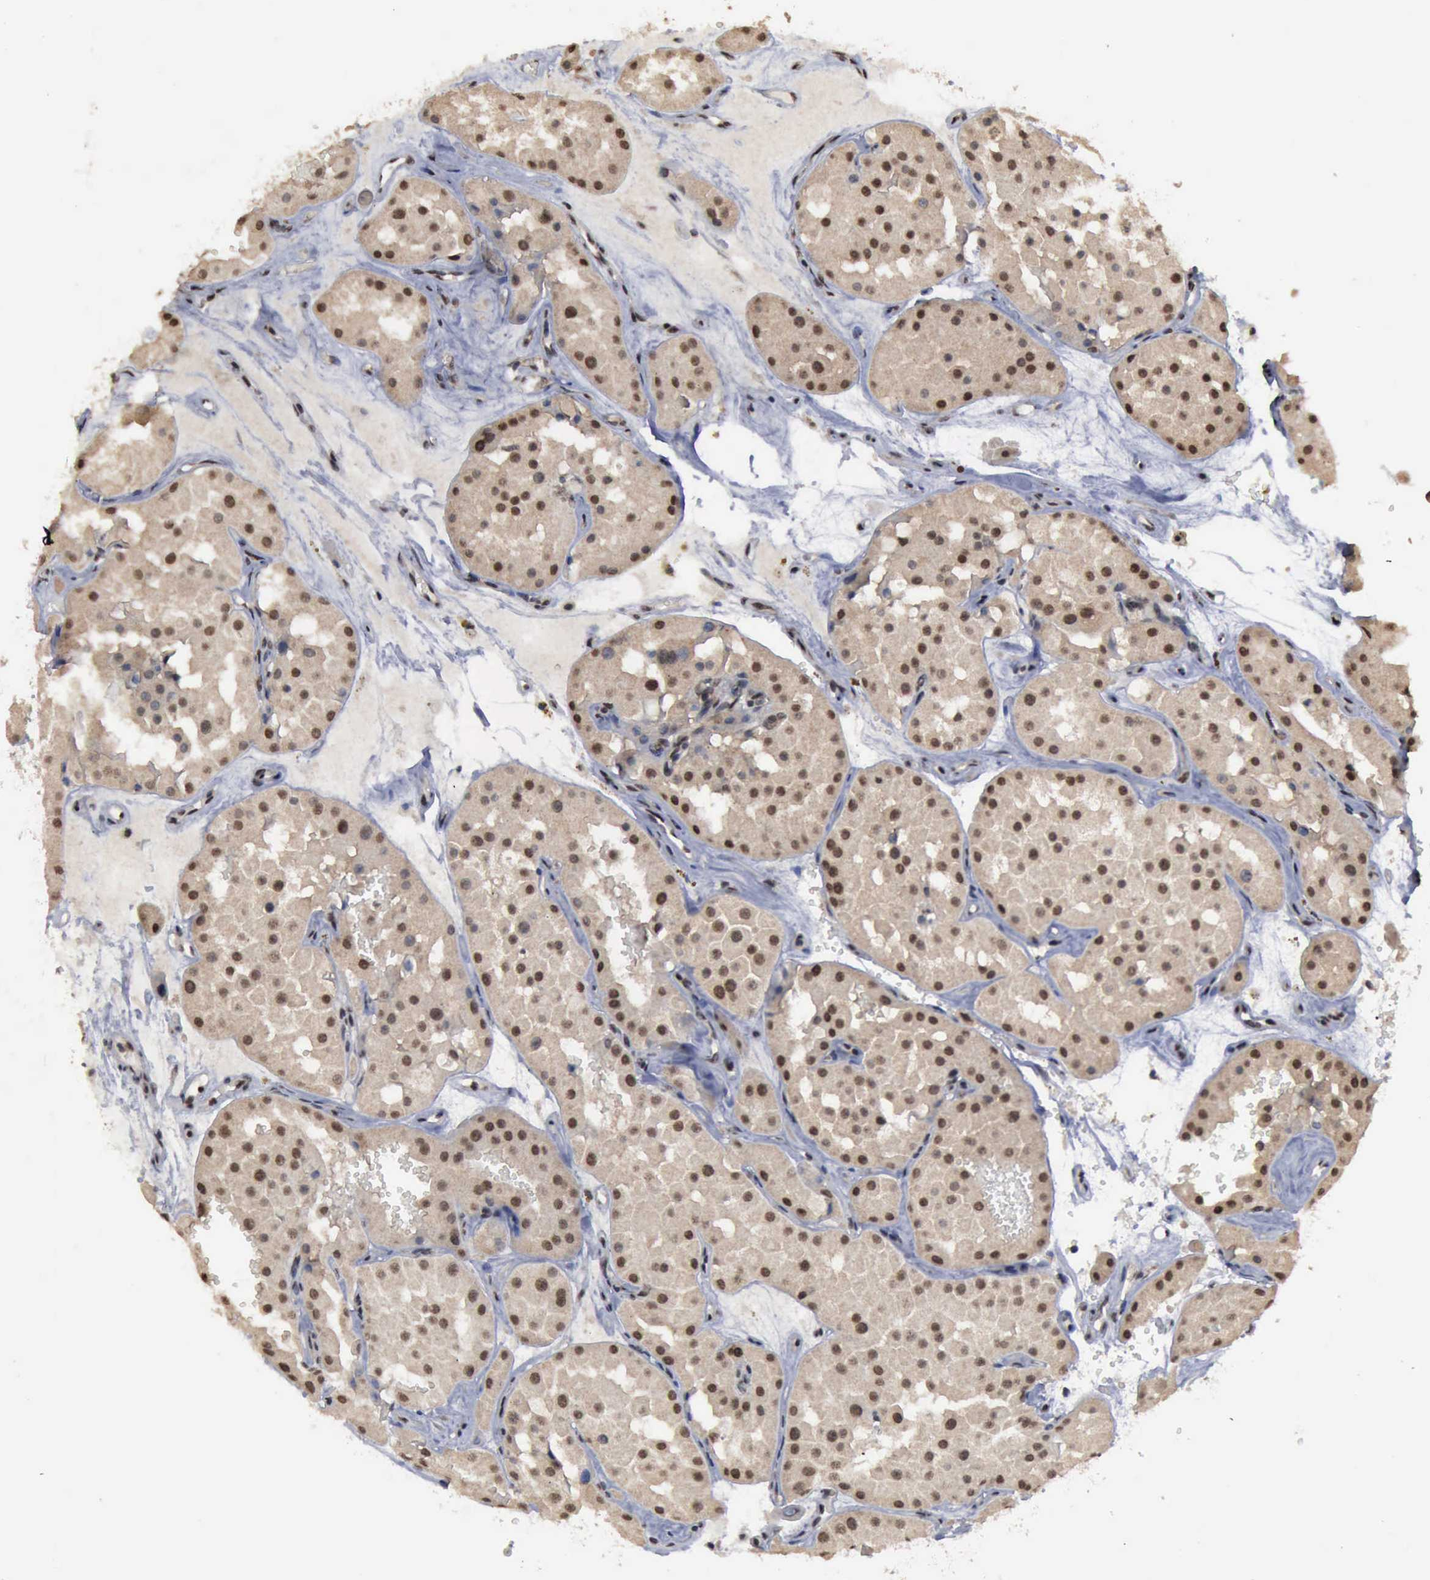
{"staining": {"intensity": "moderate", "quantity": ">75%", "location": "cytoplasmic/membranous,nuclear"}, "tissue": "renal cancer", "cell_type": "Tumor cells", "image_type": "cancer", "snomed": [{"axis": "morphology", "description": "Adenocarcinoma, uncertain malignant potential"}, {"axis": "topography", "description": "Kidney"}], "caption": "Protein staining by IHC displays moderate cytoplasmic/membranous and nuclear staining in approximately >75% of tumor cells in renal cancer (adenocarcinoma,  uncertain malignant potential).", "gene": "RTCB", "patient": {"sex": "male", "age": 63}}